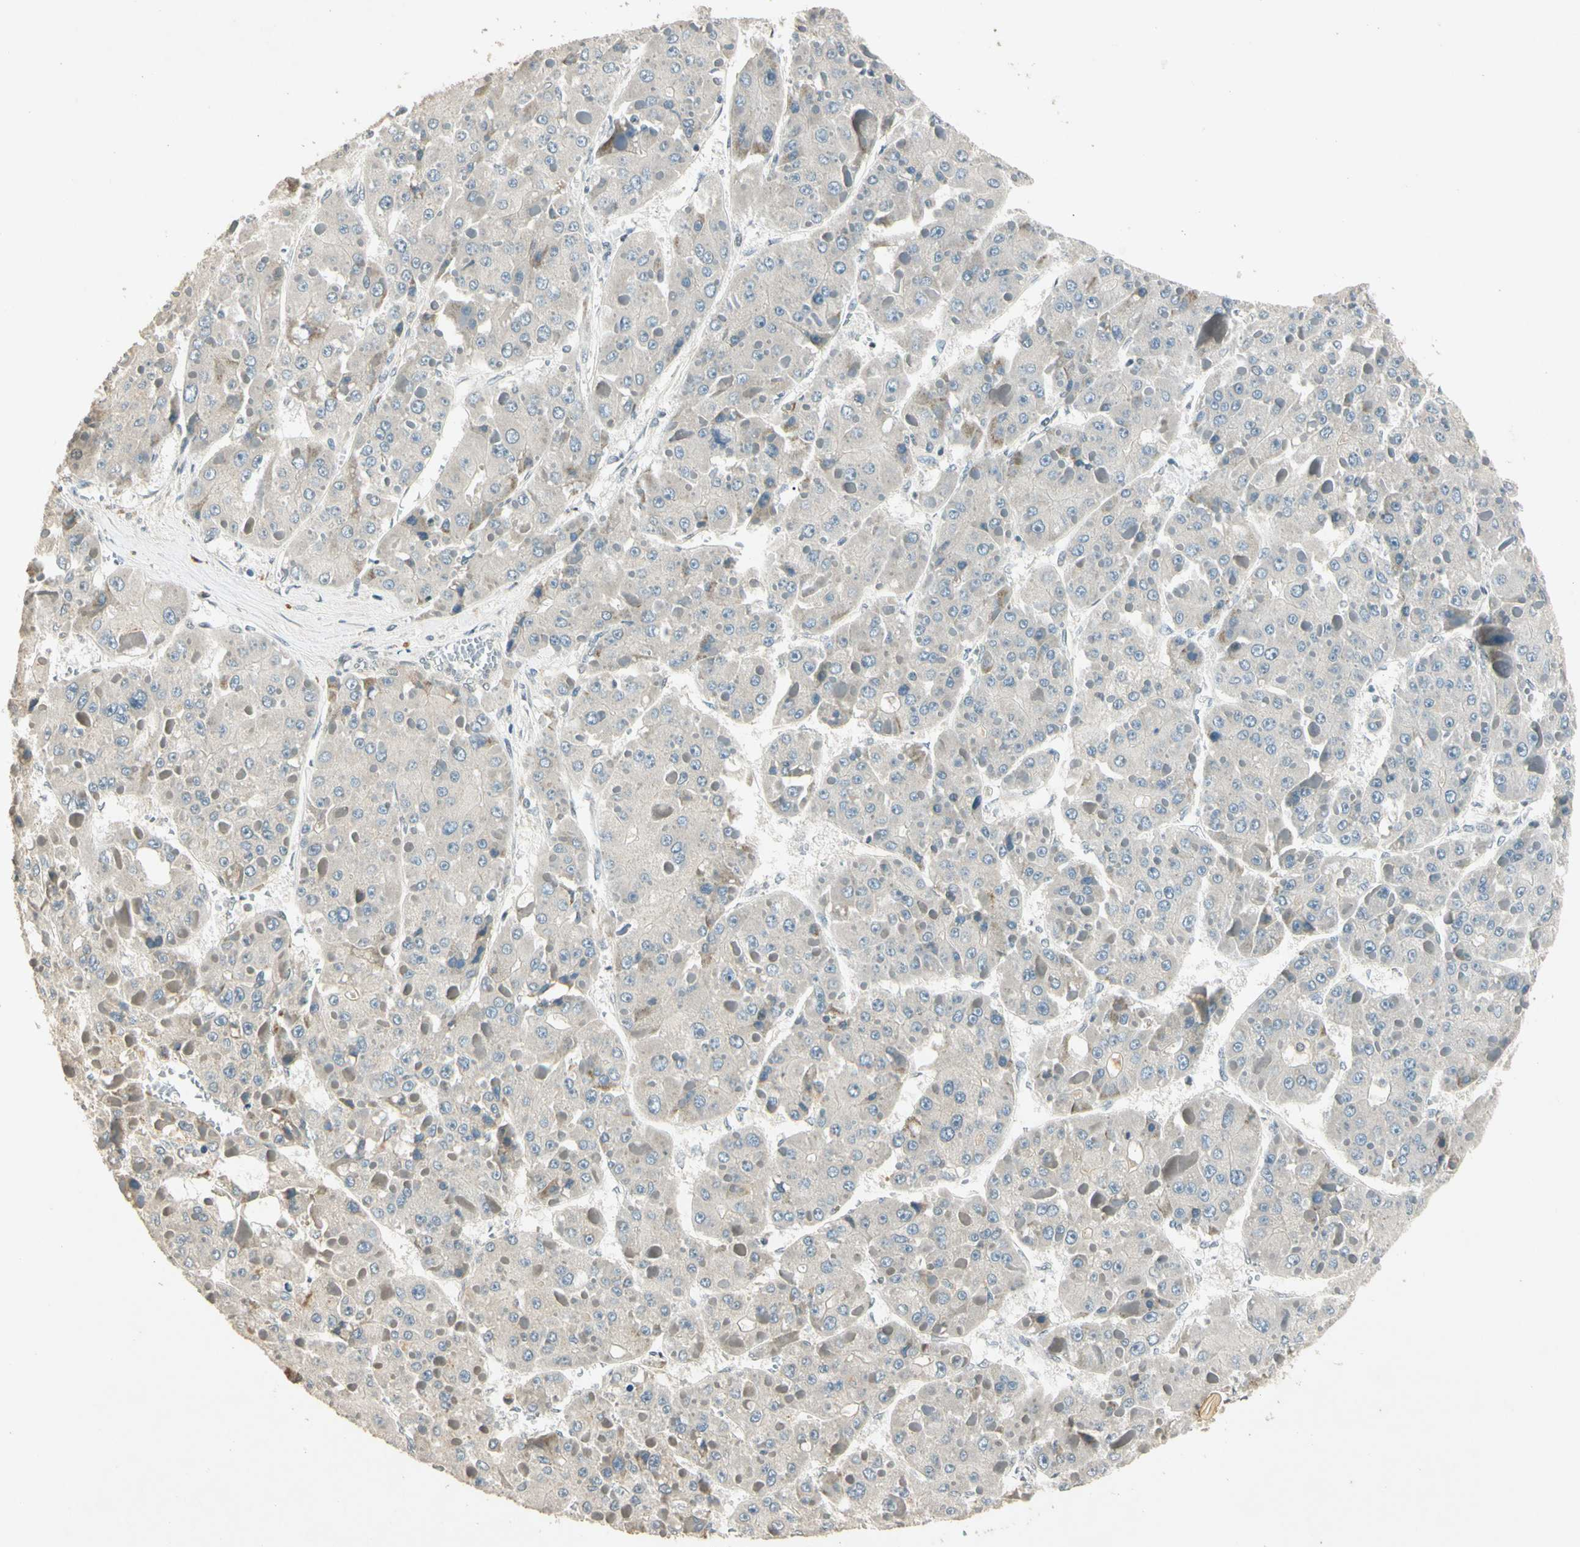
{"staining": {"intensity": "weak", "quantity": "<25%", "location": "cytoplasmic/membranous"}, "tissue": "liver cancer", "cell_type": "Tumor cells", "image_type": "cancer", "snomed": [{"axis": "morphology", "description": "Carcinoma, Hepatocellular, NOS"}, {"axis": "topography", "description": "Liver"}], "caption": "High power microscopy photomicrograph of an IHC micrograph of liver cancer, revealing no significant expression in tumor cells. (Stains: DAB (3,3'-diaminobenzidine) IHC with hematoxylin counter stain, Microscopy: brightfield microscopy at high magnification).", "gene": "ZBTB4", "patient": {"sex": "female", "age": 73}}